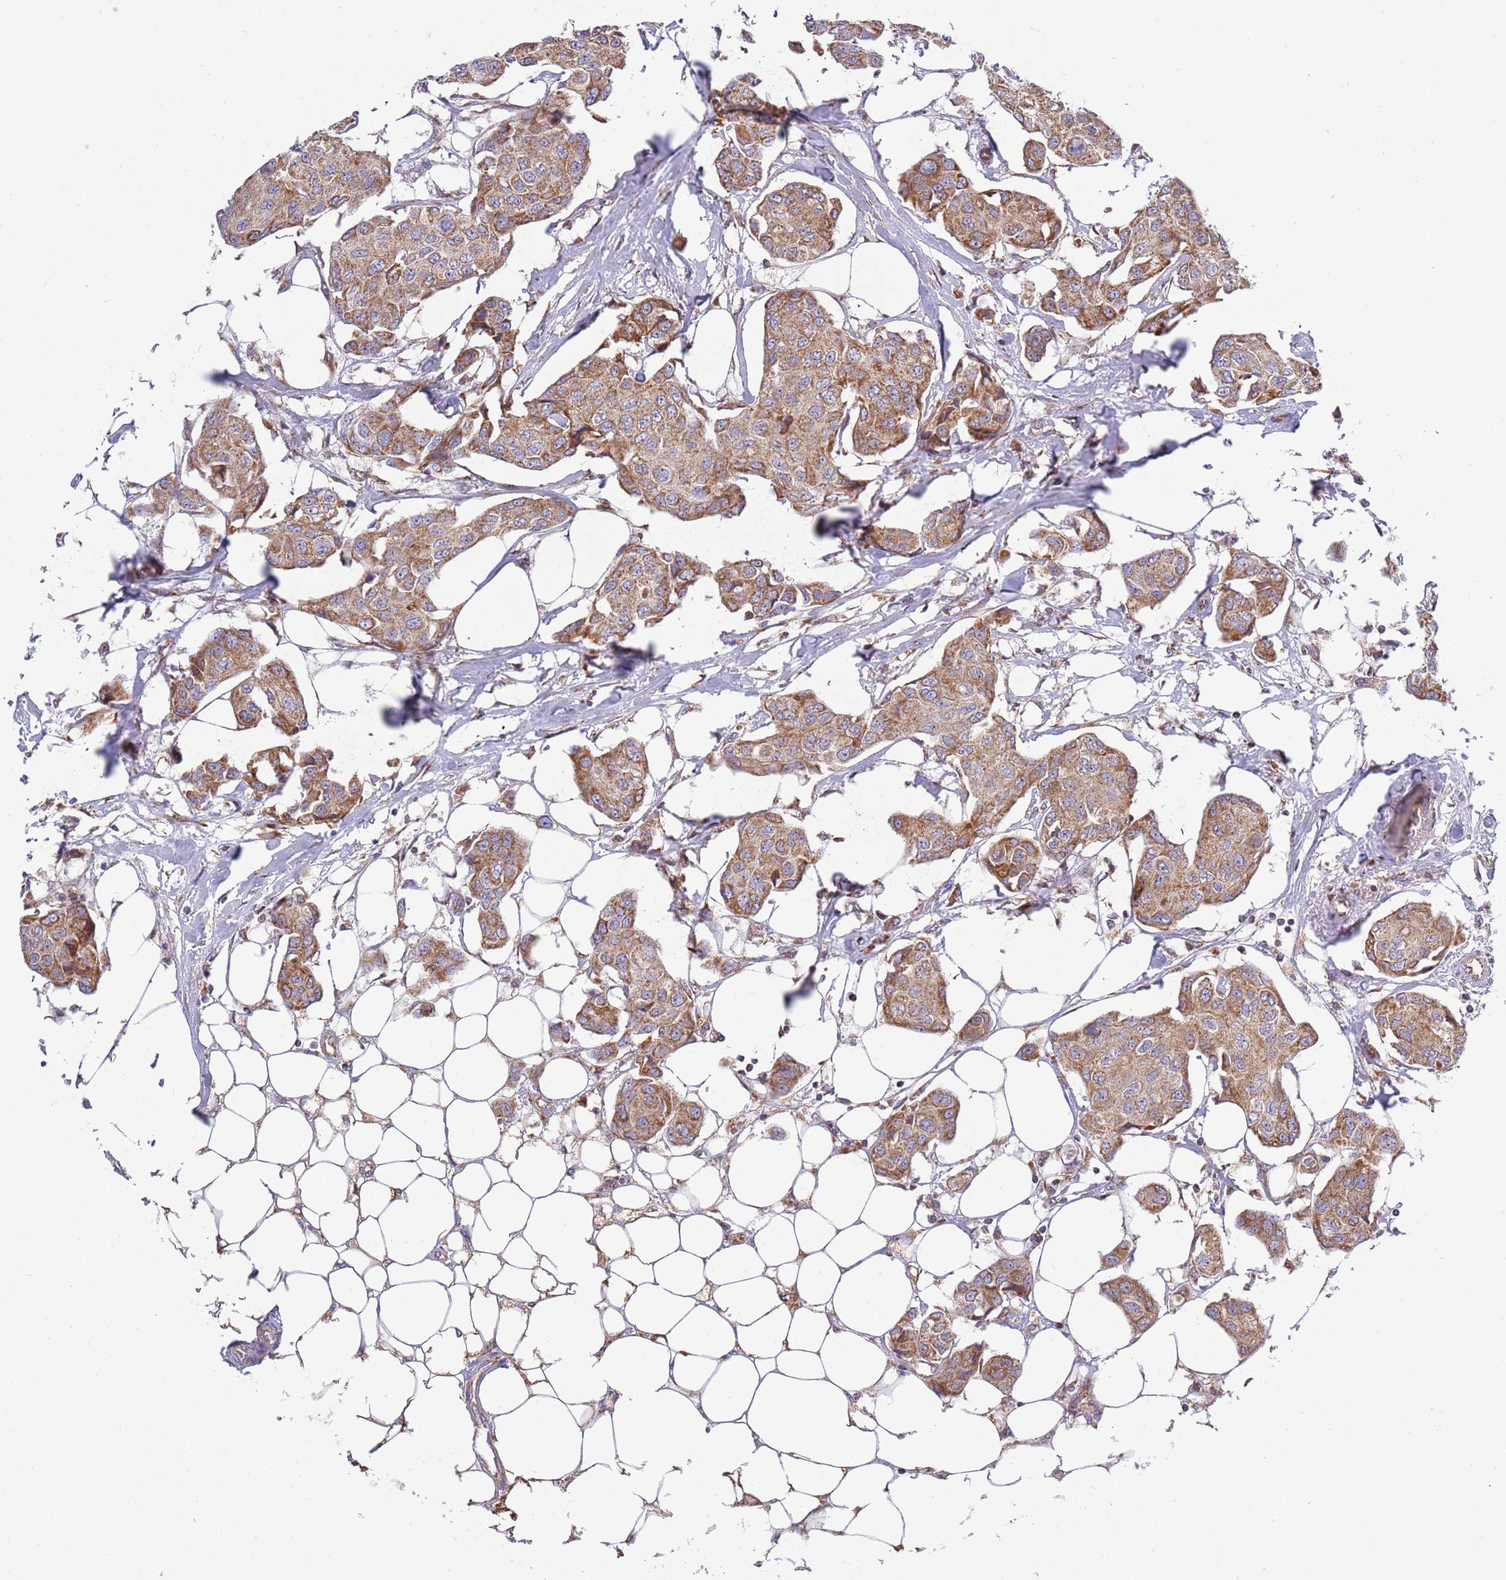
{"staining": {"intensity": "moderate", "quantity": ">75%", "location": "cytoplasmic/membranous"}, "tissue": "breast cancer", "cell_type": "Tumor cells", "image_type": "cancer", "snomed": [{"axis": "morphology", "description": "Duct carcinoma"}, {"axis": "topography", "description": "Breast"}, {"axis": "topography", "description": "Lymph node"}], "caption": "IHC histopathology image of neoplastic tissue: intraductal carcinoma (breast) stained using IHC displays medium levels of moderate protein expression localized specifically in the cytoplasmic/membranous of tumor cells, appearing as a cytoplasmic/membranous brown color.", "gene": "IRS4", "patient": {"sex": "female", "age": 80}}